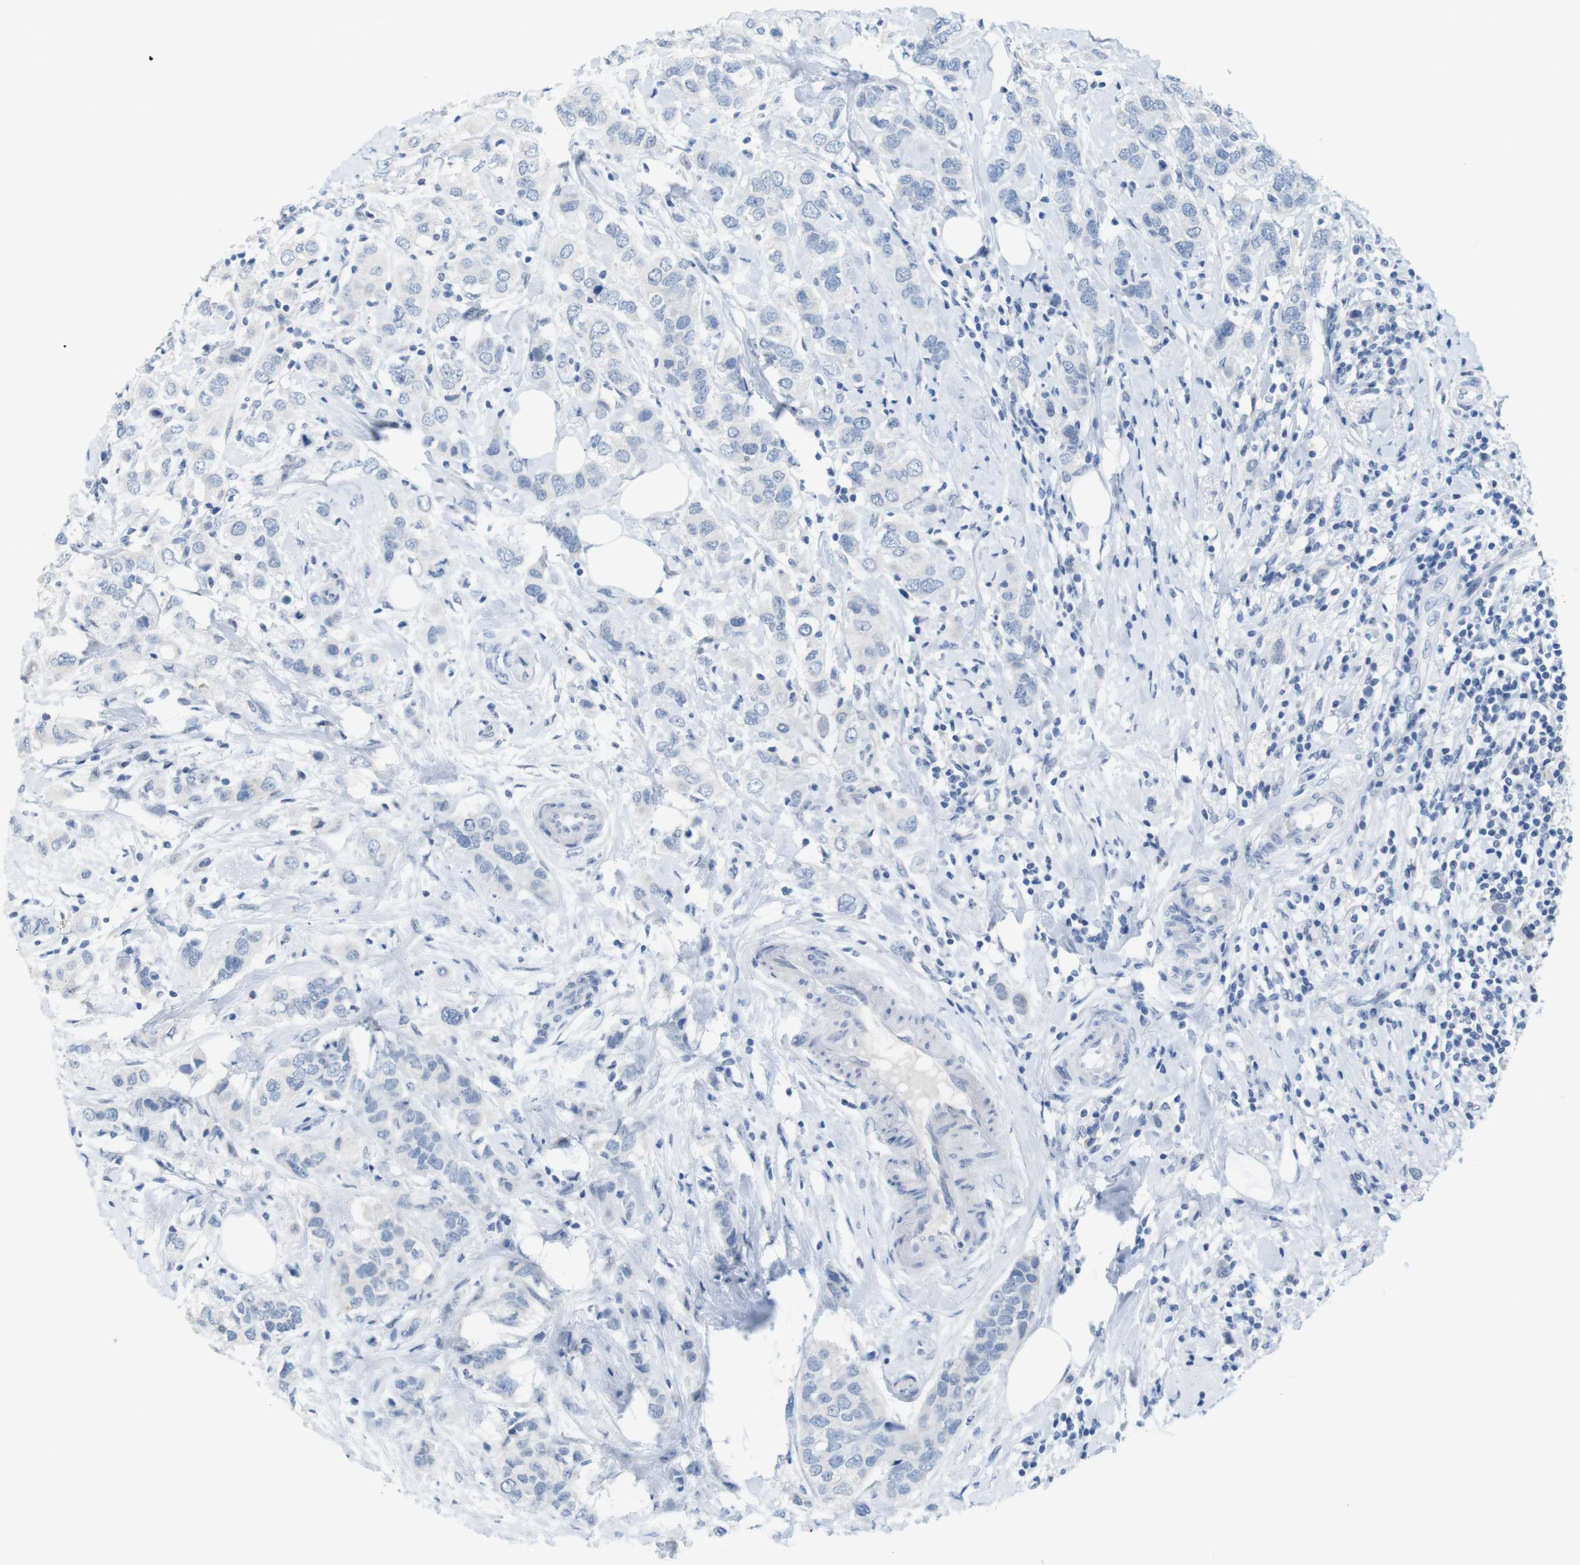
{"staining": {"intensity": "negative", "quantity": "none", "location": "none"}, "tissue": "breast cancer", "cell_type": "Tumor cells", "image_type": "cancer", "snomed": [{"axis": "morphology", "description": "Duct carcinoma"}, {"axis": "topography", "description": "Breast"}], "caption": "IHC of human breast cancer shows no positivity in tumor cells.", "gene": "OPN1SW", "patient": {"sex": "female", "age": 50}}